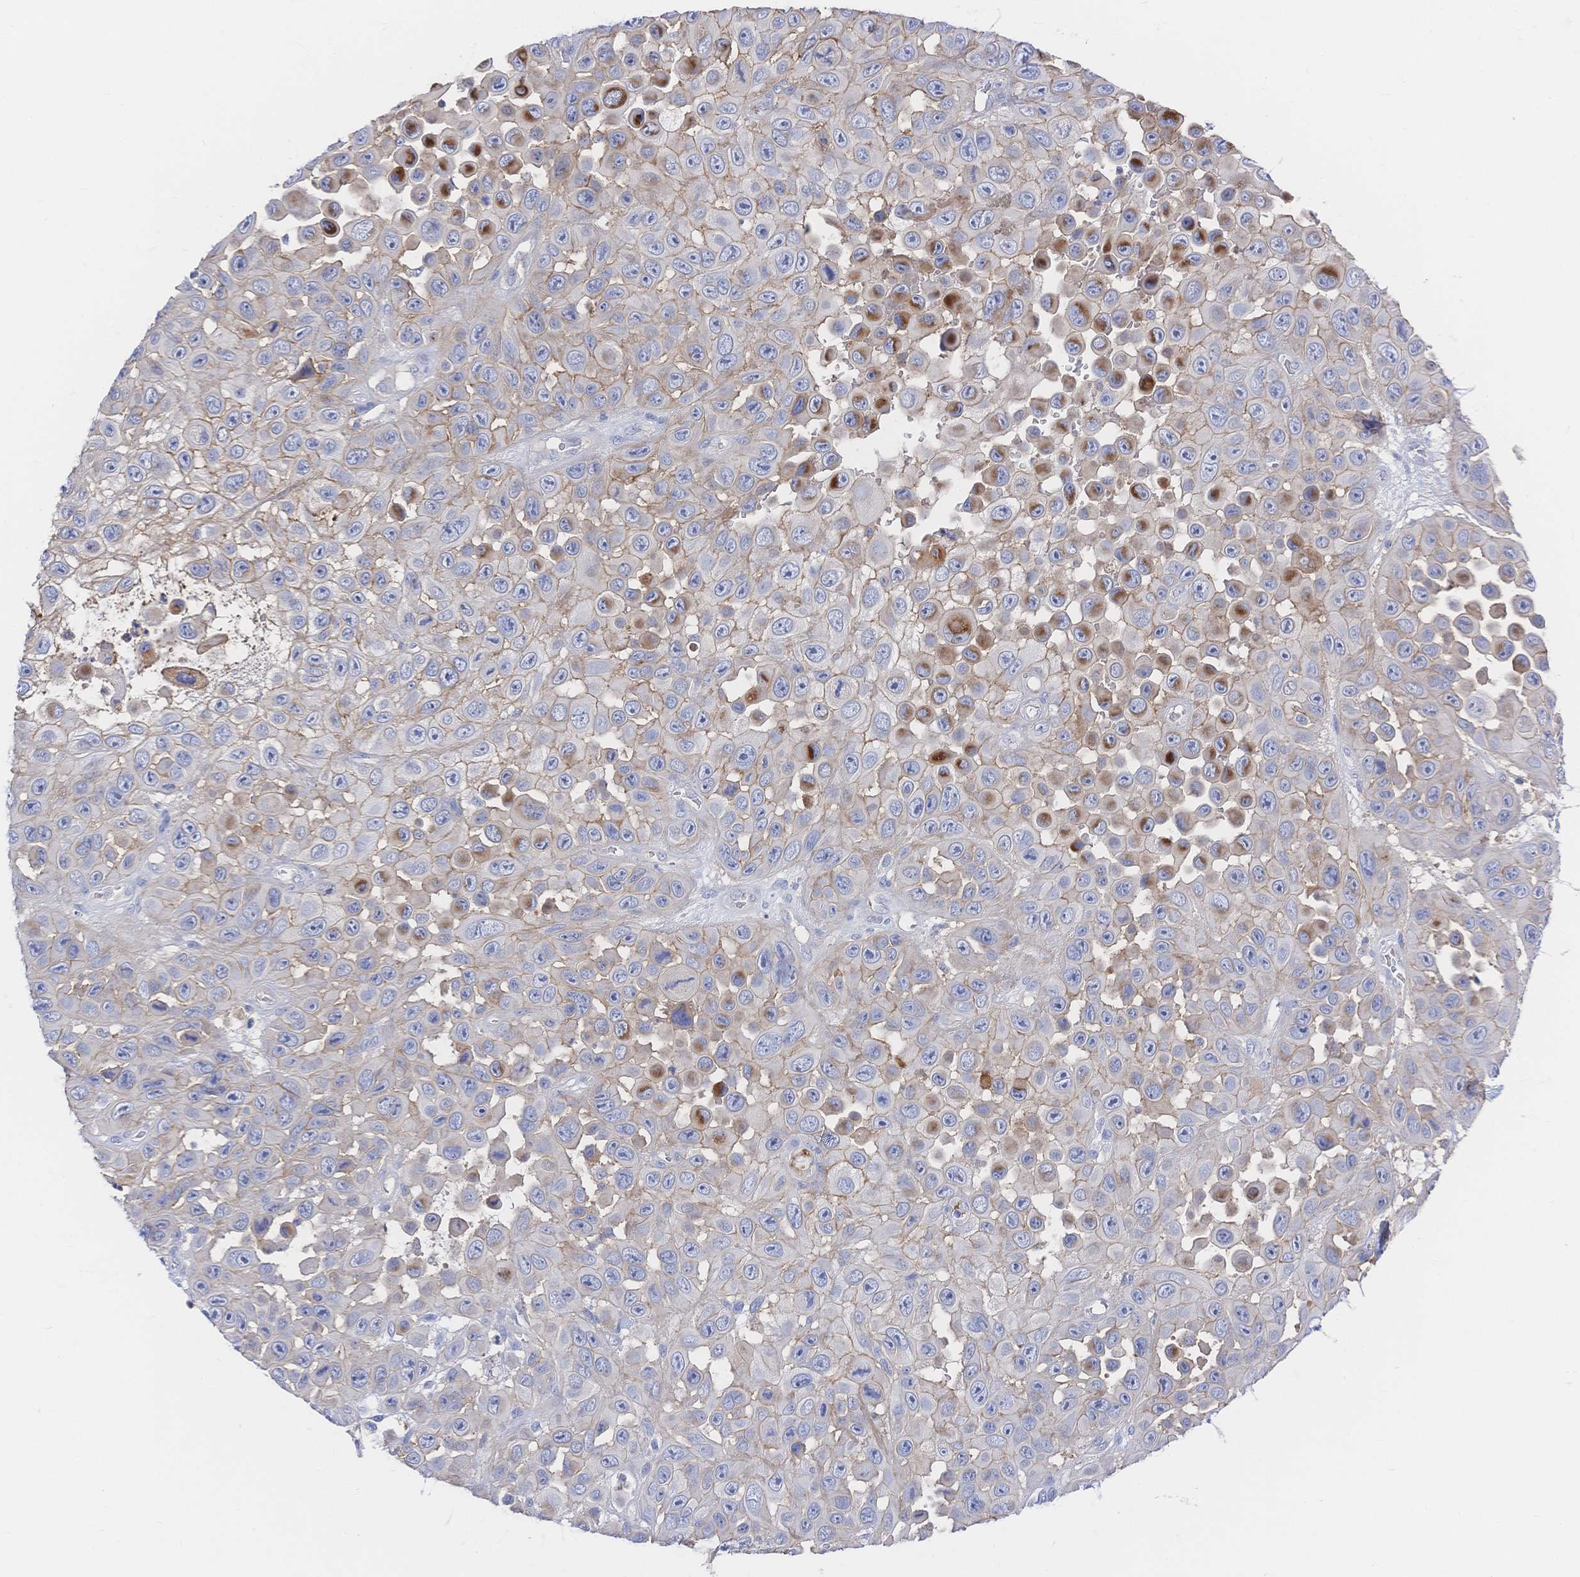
{"staining": {"intensity": "weak", "quantity": "25%-75%", "location": "cytoplasmic/membranous"}, "tissue": "skin cancer", "cell_type": "Tumor cells", "image_type": "cancer", "snomed": [{"axis": "morphology", "description": "Squamous cell carcinoma, NOS"}, {"axis": "topography", "description": "Skin"}], "caption": "A brown stain shows weak cytoplasmic/membranous staining of a protein in skin cancer tumor cells.", "gene": "F11R", "patient": {"sex": "male", "age": 81}}